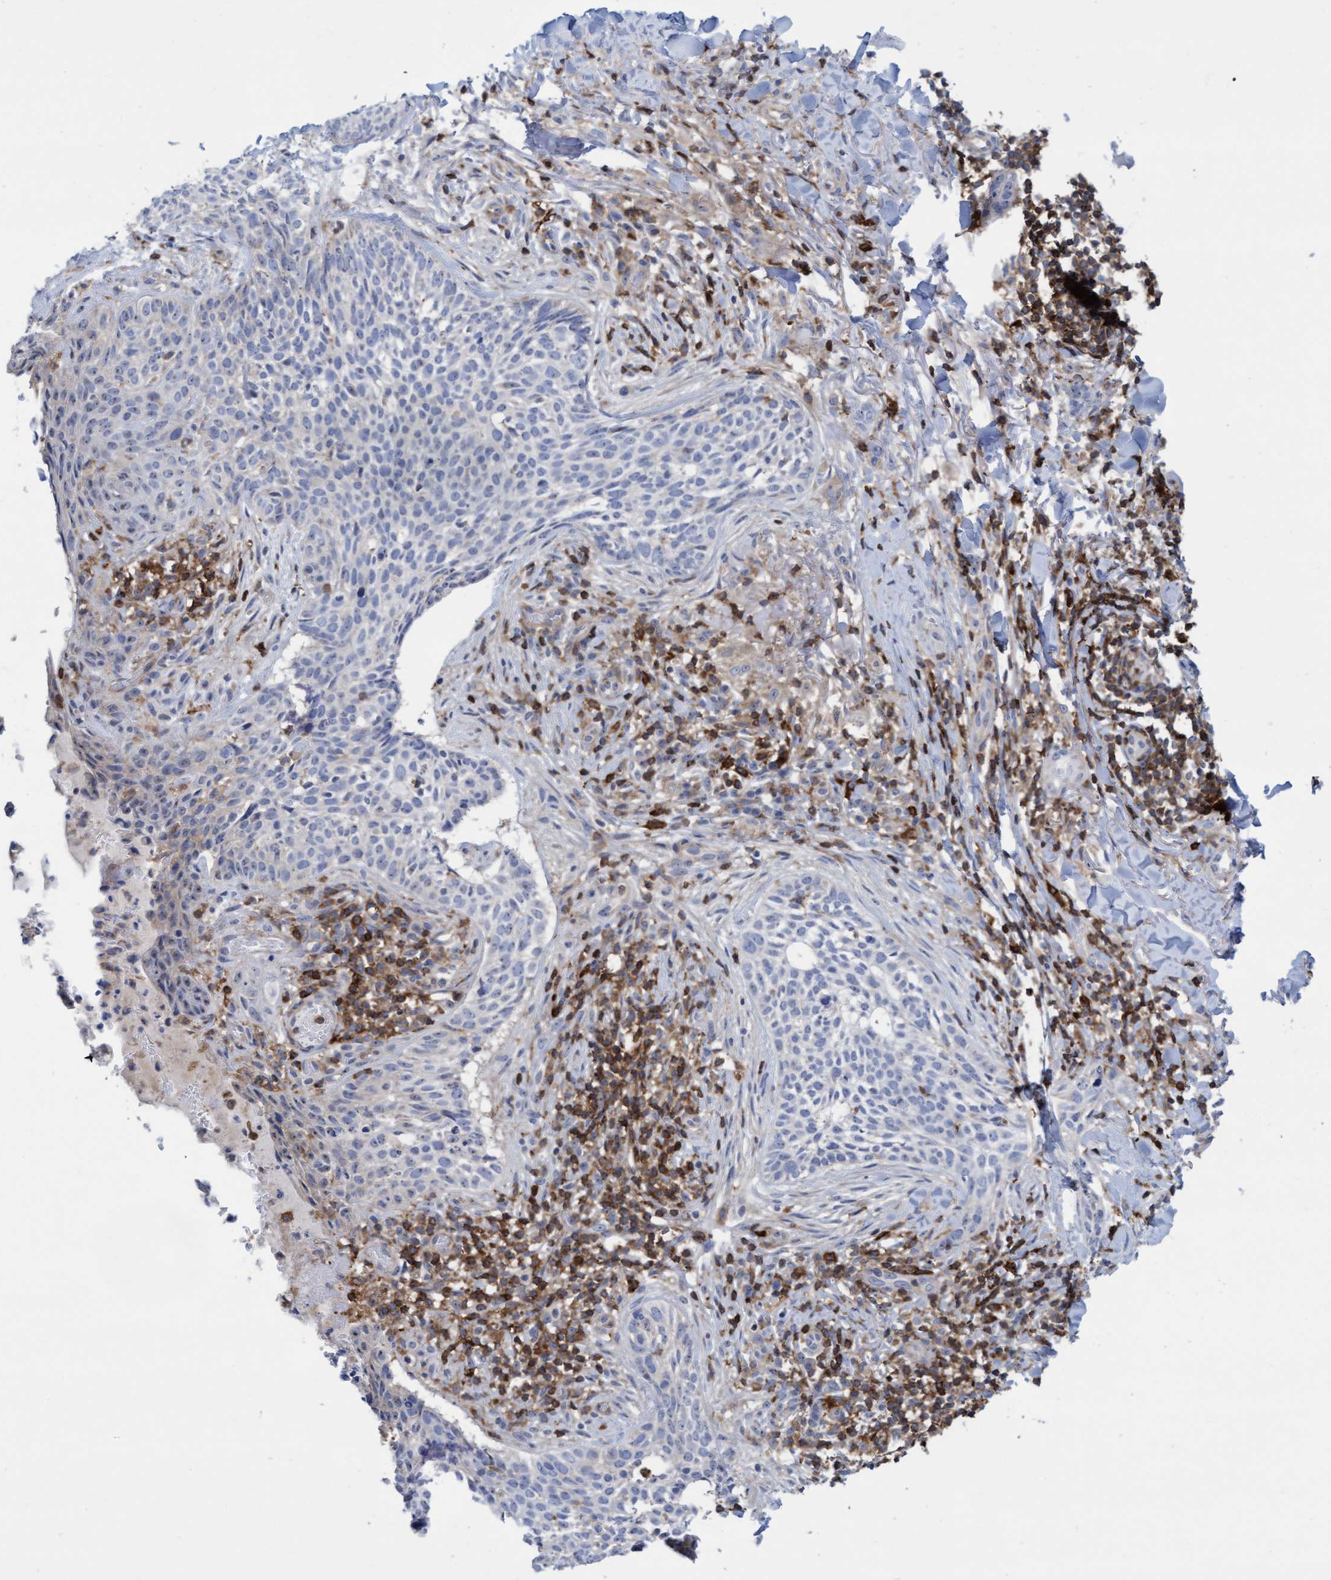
{"staining": {"intensity": "negative", "quantity": "none", "location": "none"}, "tissue": "skin cancer", "cell_type": "Tumor cells", "image_type": "cancer", "snomed": [{"axis": "morphology", "description": "Normal tissue, NOS"}, {"axis": "morphology", "description": "Basal cell carcinoma"}, {"axis": "topography", "description": "Skin"}], "caption": "Immunohistochemistry (IHC) micrograph of human skin cancer stained for a protein (brown), which displays no expression in tumor cells.", "gene": "FNBP1", "patient": {"sex": "male", "age": 67}}